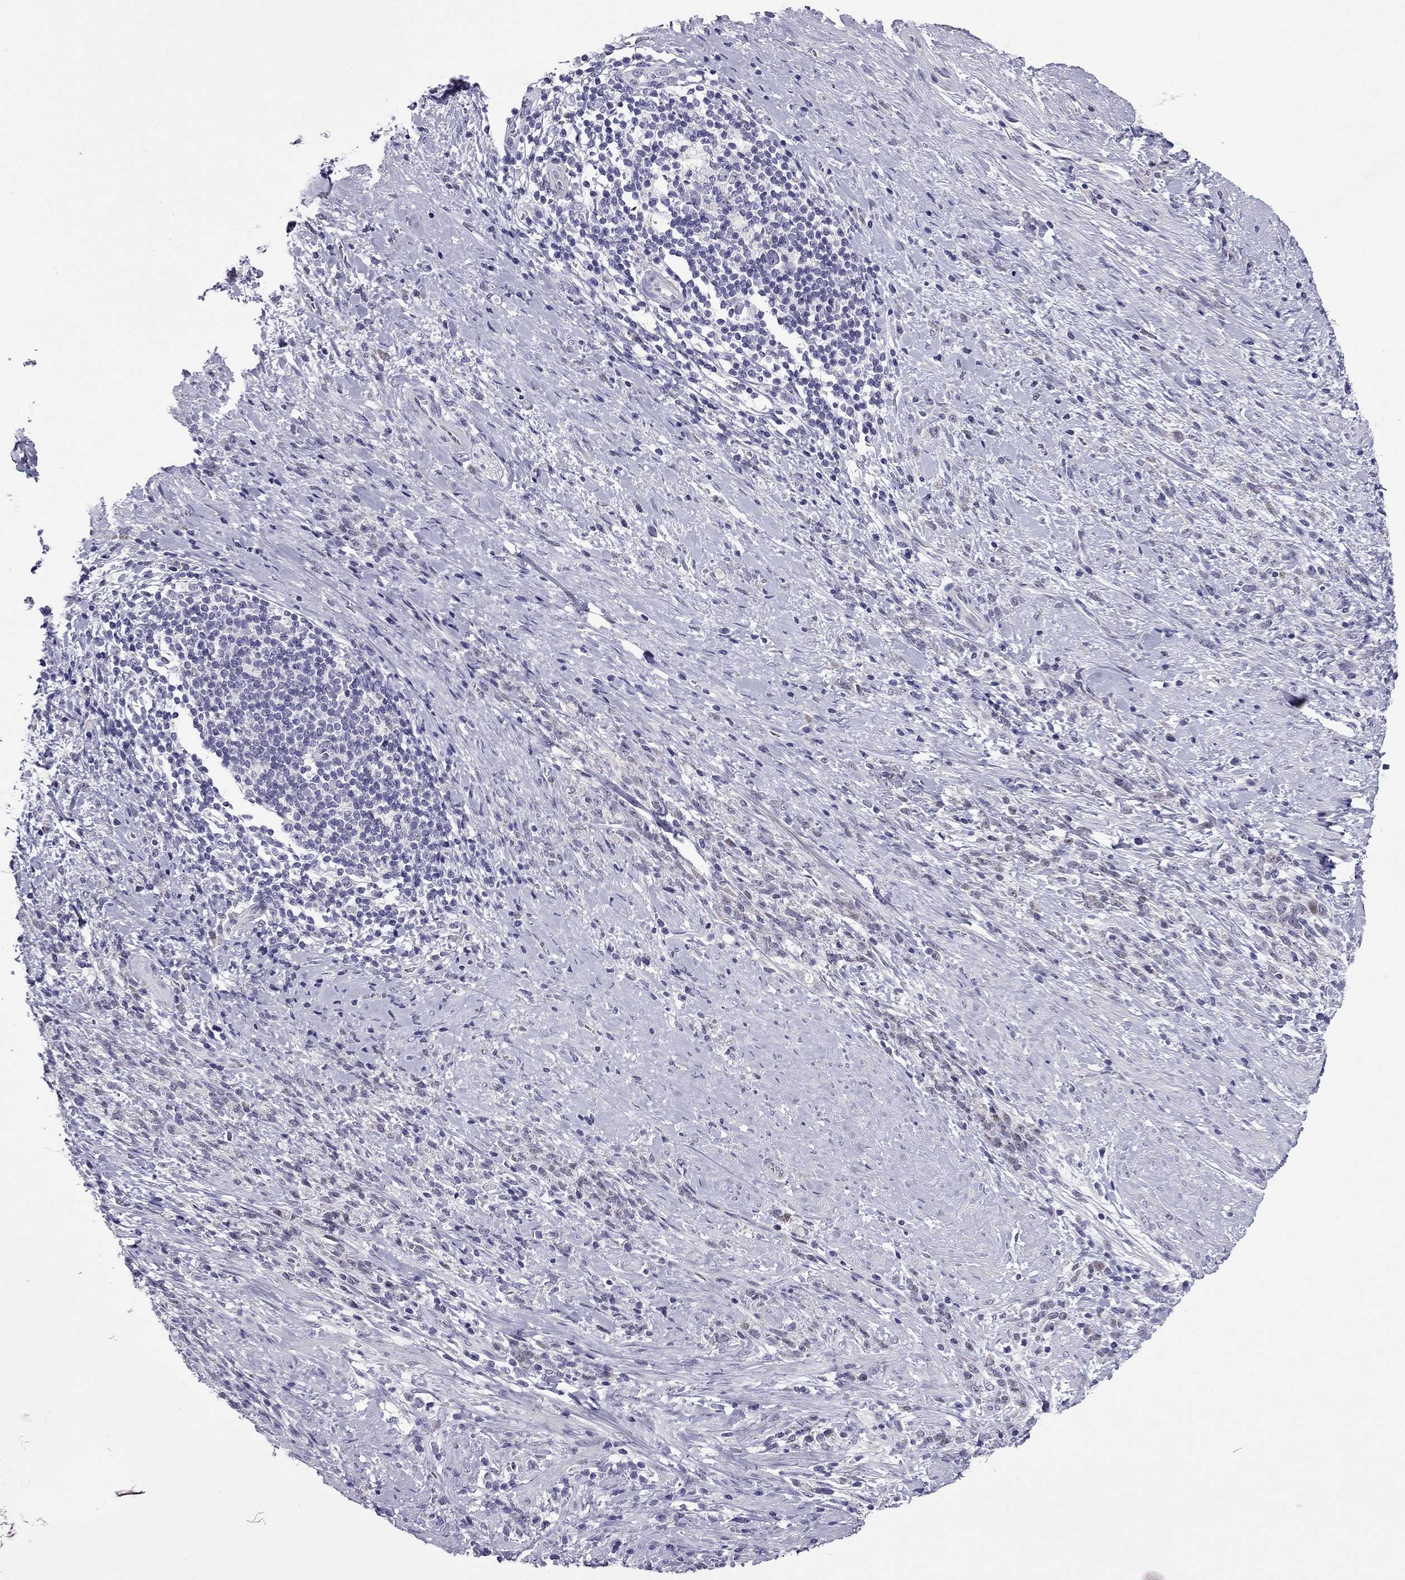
{"staining": {"intensity": "negative", "quantity": "none", "location": "none"}, "tissue": "stomach cancer", "cell_type": "Tumor cells", "image_type": "cancer", "snomed": [{"axis": "morphology", "description": "Adenocarcinoma, NOS"}, {"axis": "topography", "description": "Stomach"}], "caption": "The histopathology image reveals no staining of tumor cells in stomach adenocarcinoma. (Stains: DAB immunohistochemistry with hematoxylin counter stain, Microscopy: brightfield microscopy at high magnification).", "gene": "MYBPH", "patient": {"sex": "female", "age": 57}}